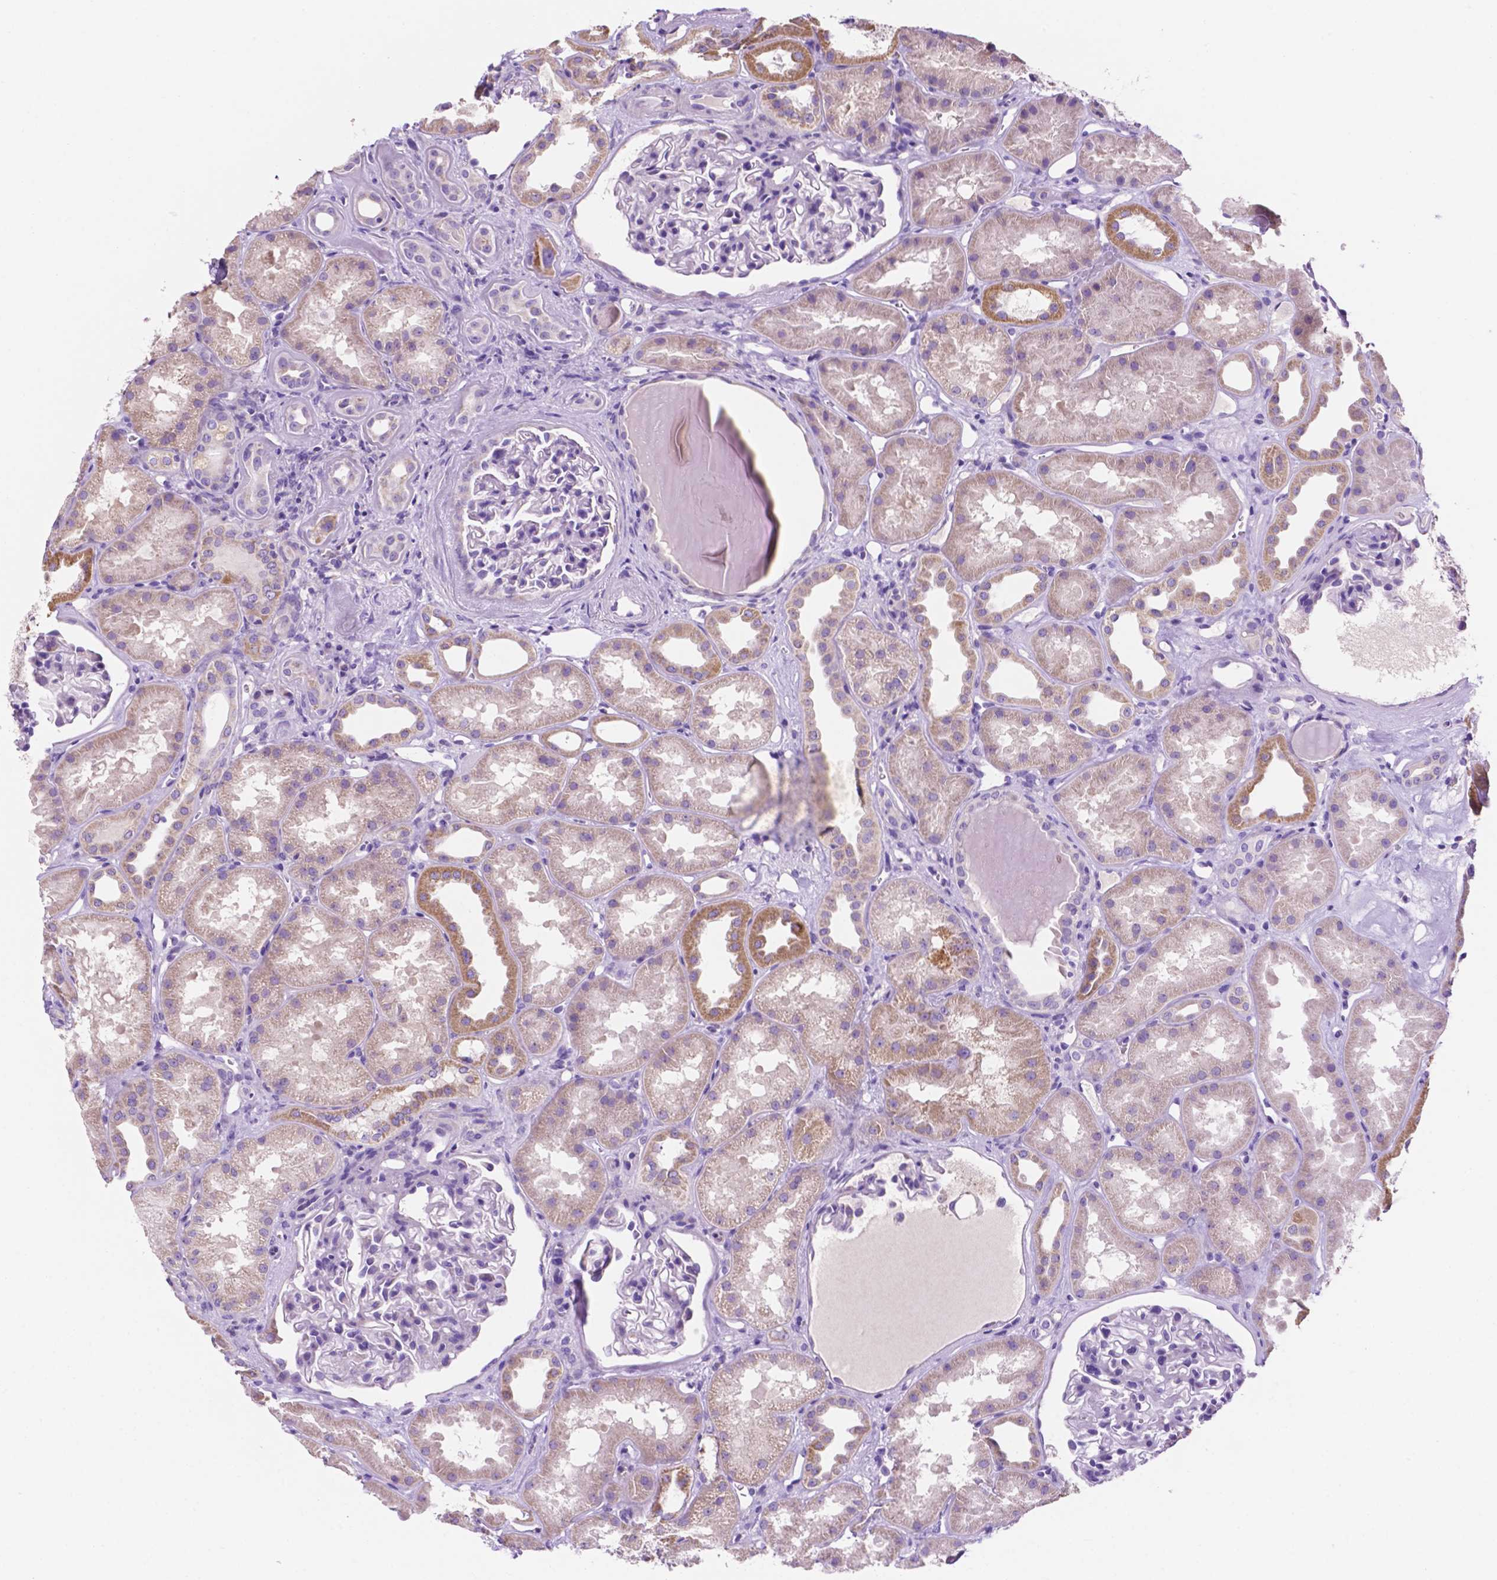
{"staining": {"intensity": "negative", "quantity": "none", "location": "none"}, "tissue": "kidney", "cell_type": "Cells in glomeruli", "image_type": "normal", "snomed": [{"axis": "morphology", "description": "Normal tissue, NOS"}, {"axis": "topography", "description": "Kidney"}], "caption": "Immunohistochemical staining of unremarkable human kidney exhibits no significant staining in cells in glomeruli. Nuclei are stained in blue.", "gene": "CEACAM7", "patient": {"sex": "male", "age": 61}}